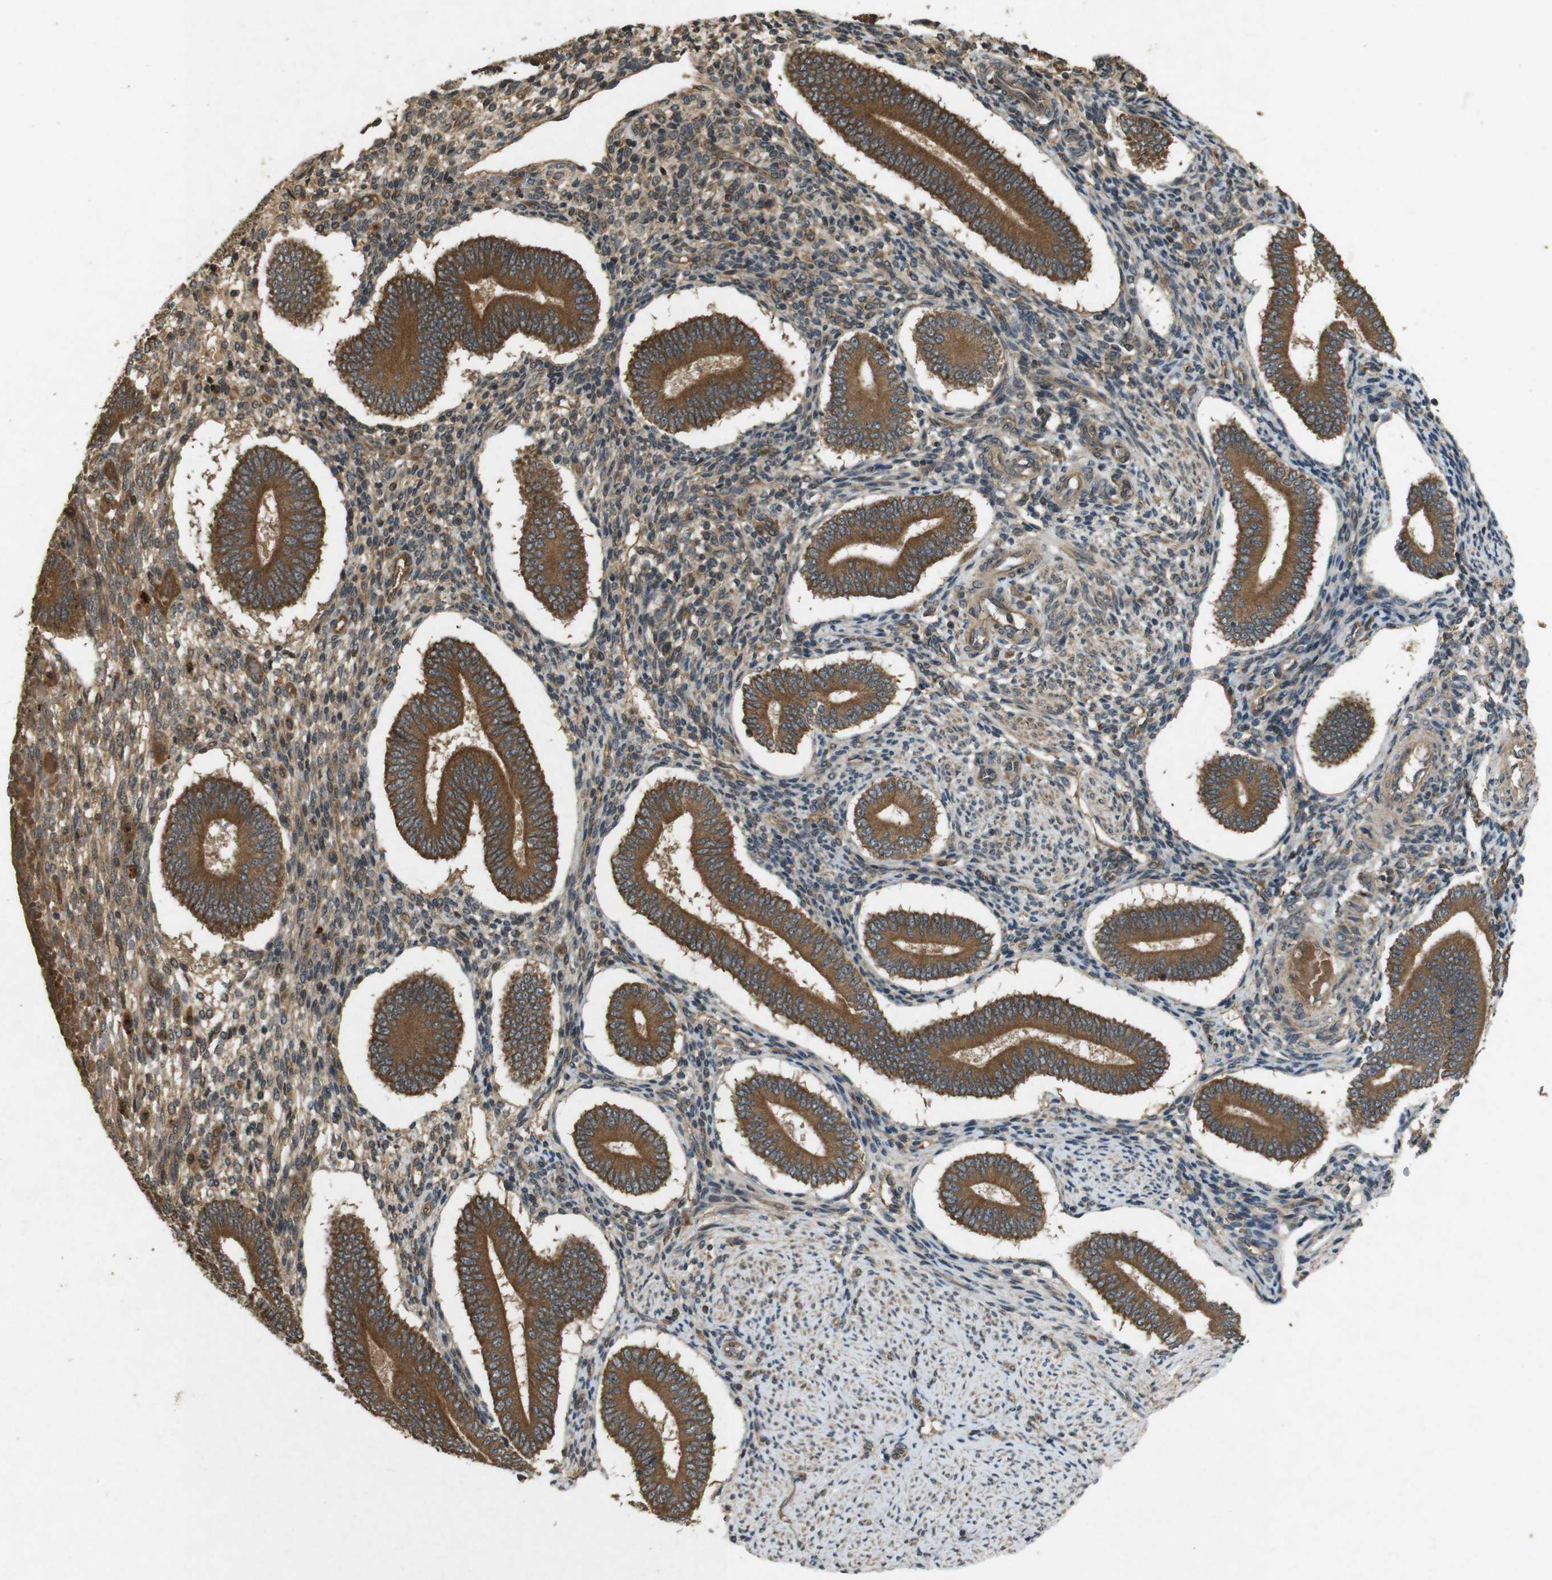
{"staining": {"intensity": "moderate", "quantity": ">75%", "location": "cytoplasmic/membranous"}, "tissue": "endometrium", "cell_type": "Cells in endometrial stroma", "image_type": "normal", "snomed": [{"axis": "morphology", "description": "Normal tissue, NOS"}, {"axis": "topography", "description": "Endometrium"}], "caption": "Protein analysis of normal endometrium displays moderate cytoplasmic/membranous positivity in approximately >75% of cells in endometrial stroma. (brown staining indicates protein expression, while blue staining denotes nuclei).", "gene": "TAP1", "patient": {"sex": "female", "age": 42}}